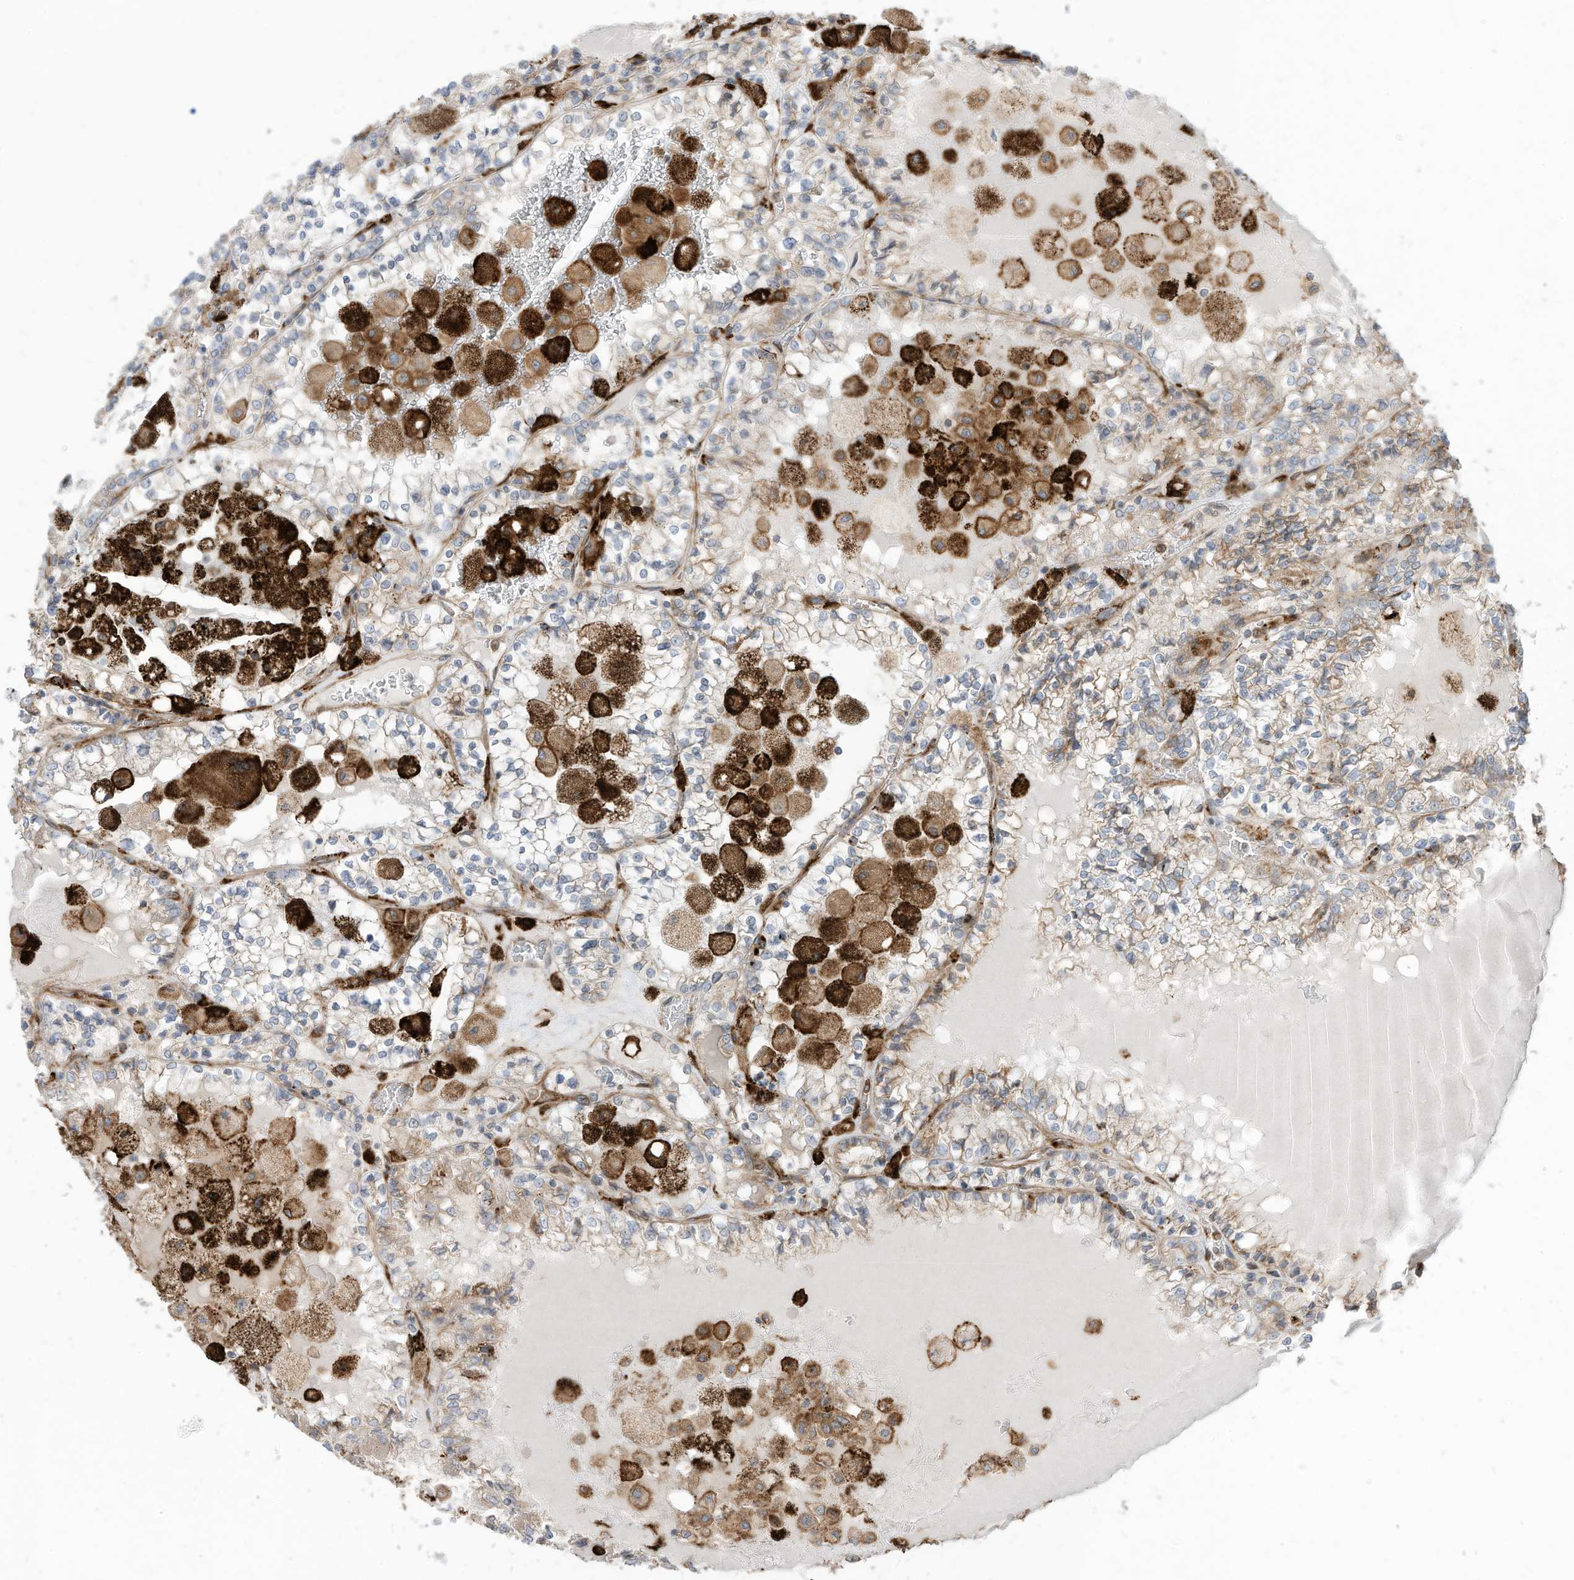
{"staining": {"intensity": "negative", "quantity": "none", "location": "none"}, "tissue": "renal cancer", "cell_type": "Tumor cells", "image_type": "cancer", "snomed": [{"axis": "morphology", "description": "Adenocarcinoma, NOS"}, {"axis": "topography", "description": "Kidney"}], "caption": "This is a image of IHC staining of renal cancer, which shows no staining in tumor cells.", "gene": "TRNAU1AP", "patient": {"sex": "female", "age": 56}}